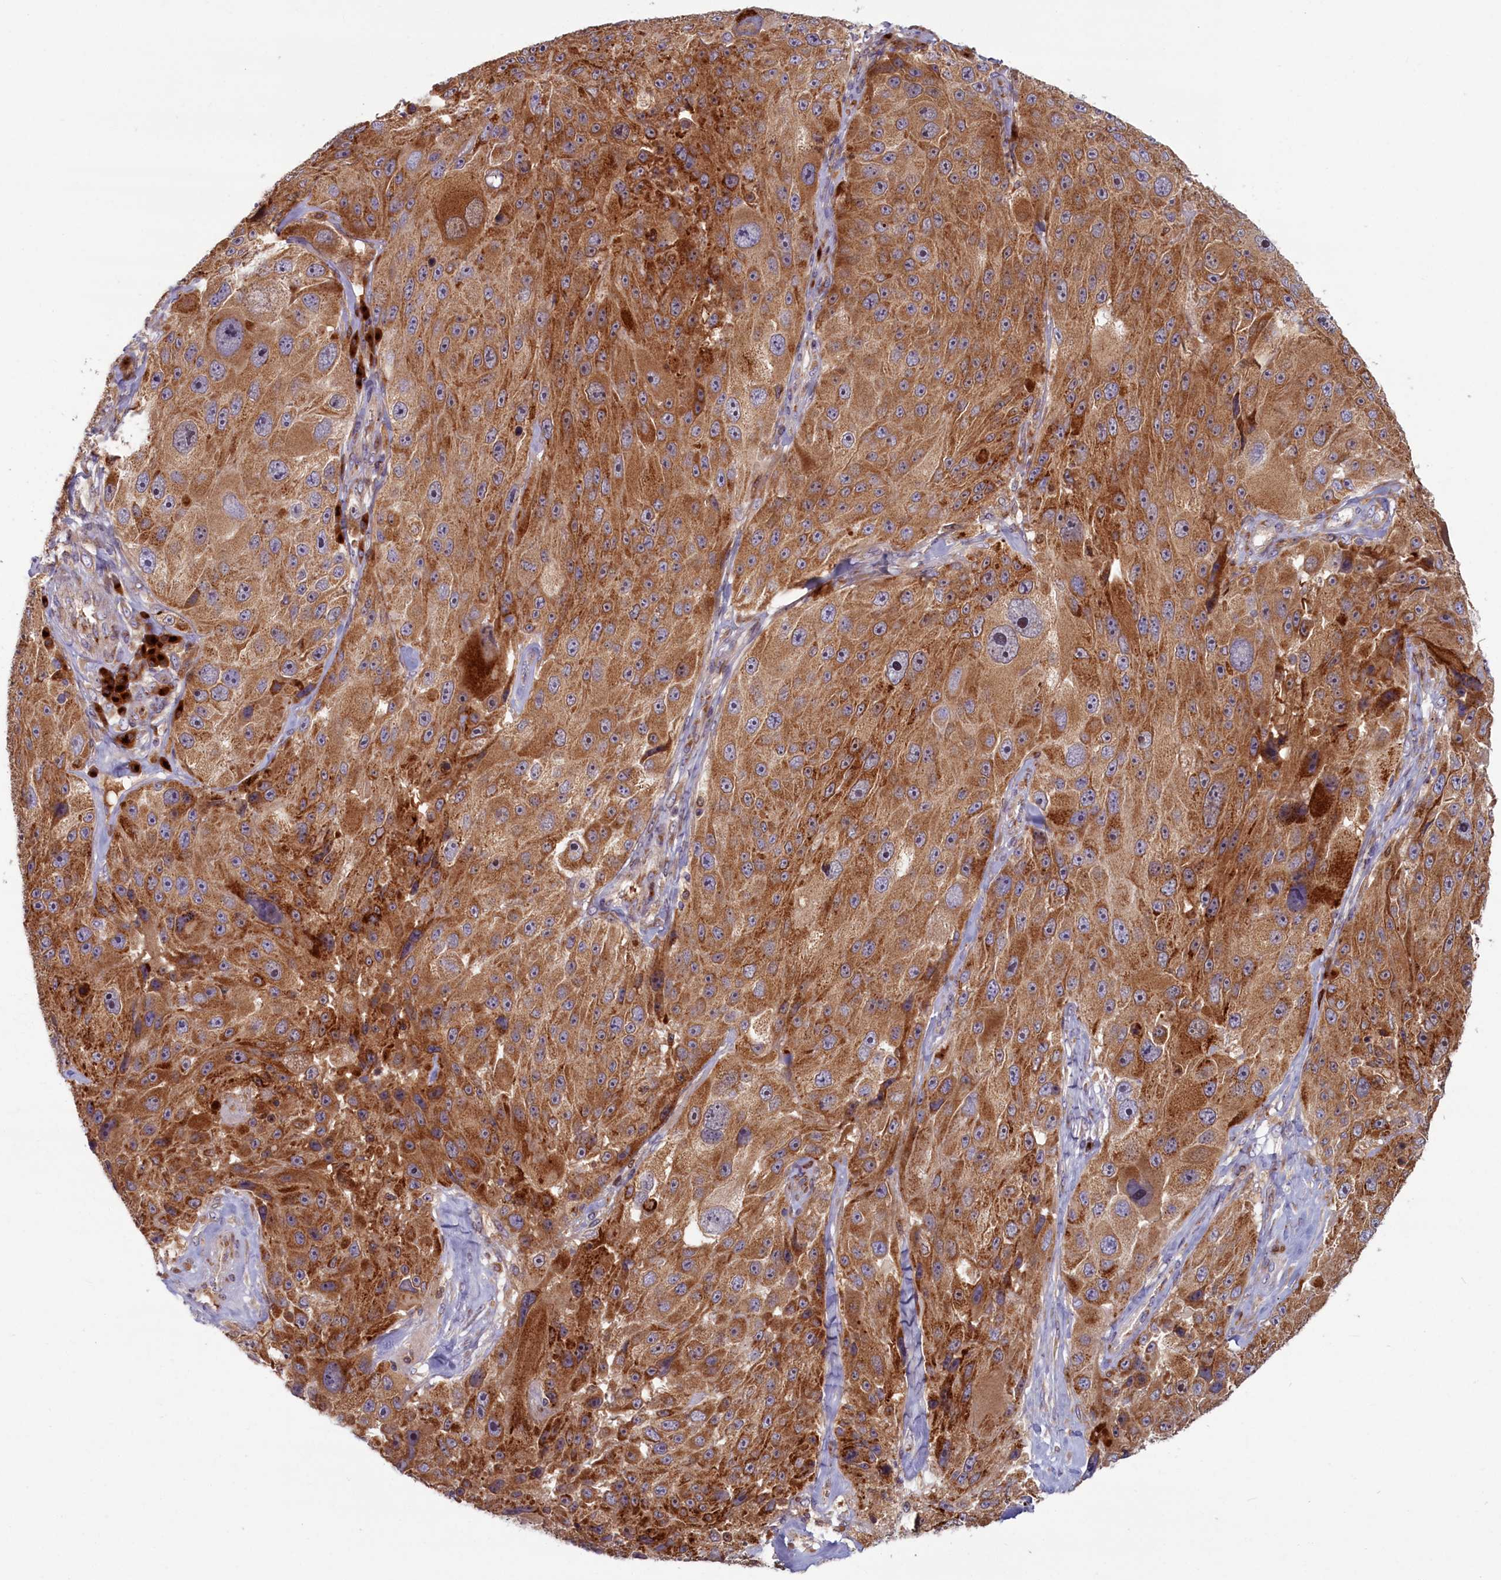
{"staining": {"intensity": "moderate", "quantity": ">75%", "location": "cytoplasmic/membranous"}, "tissue": "melanoma", "cell_type": "Tumor cells", "image_type": "cancer", "snomed": [{"axis": "morphology", "description": "Malignant melanoma, Metastatic site"}, {"axis": "topography", "description": "Lymph node"}], "caption": "This photomicrograph displays IHC staining of human melanoma, with medium moderate cytoplasmic/membranous positivity in about >75% of tumor cells.", "gene": "BLVRB", "patient": {"sex": "male", "age": 62}}